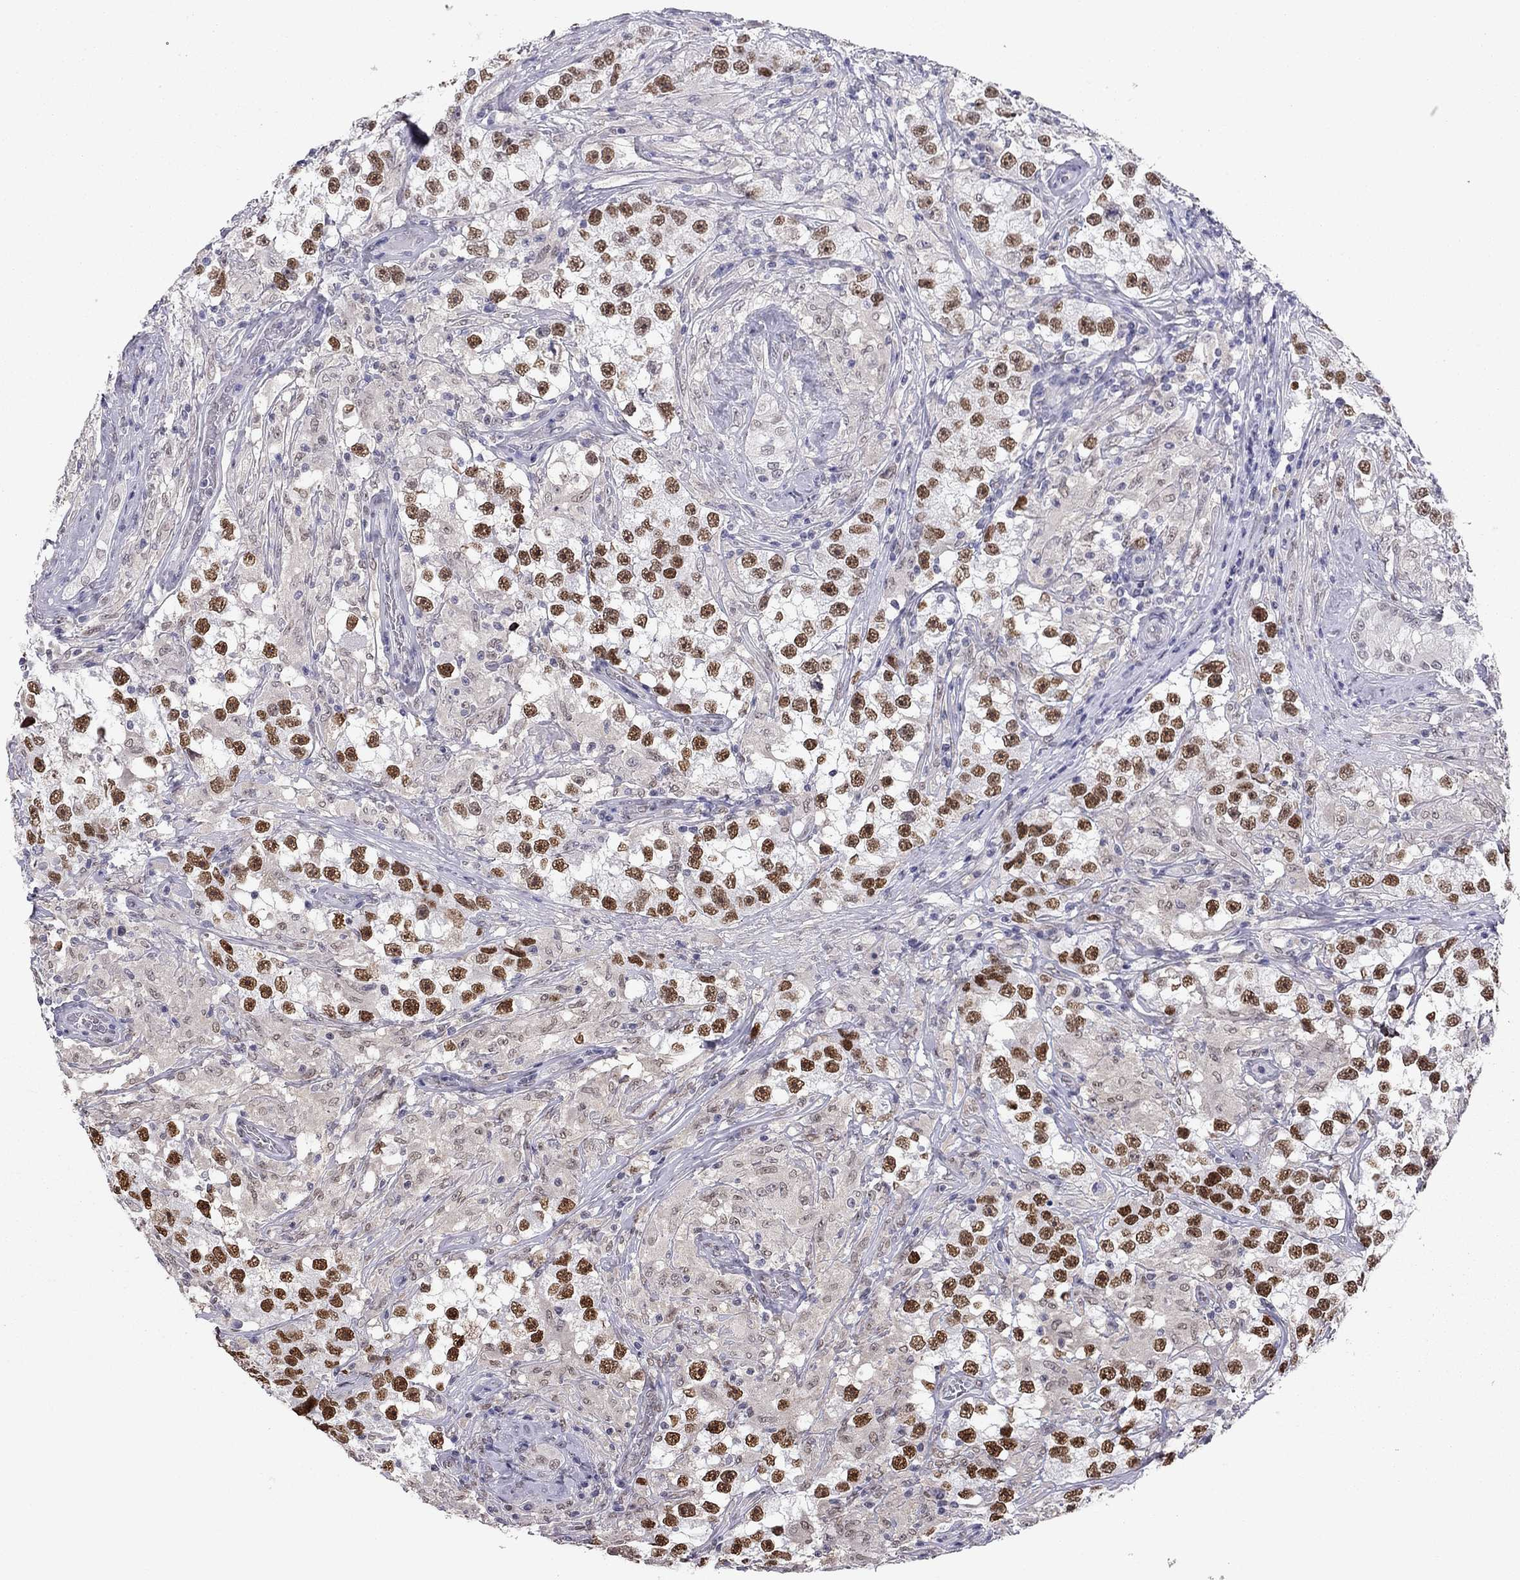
{"staining": {"intensity": "strong", "quantity": ">75%", "location": "nuclear"}, "tissue": "testis cancer", "cell_type": "Tumor cells", "image_type": "cancer", "snomed": [{"axis": "morphology", "description": "Seminoma, NOS"}, {"axis": "topography", "description": "Testis"}], "caption": "Immunohistochemistry histopathology image of testis seminoma stained for a protein (brown), which demonstrates high levels of strong nuclear expression in about >75% of tumor cells.", "gene": "DOT1L", "patient": {"sex": "male", "age": 46}}